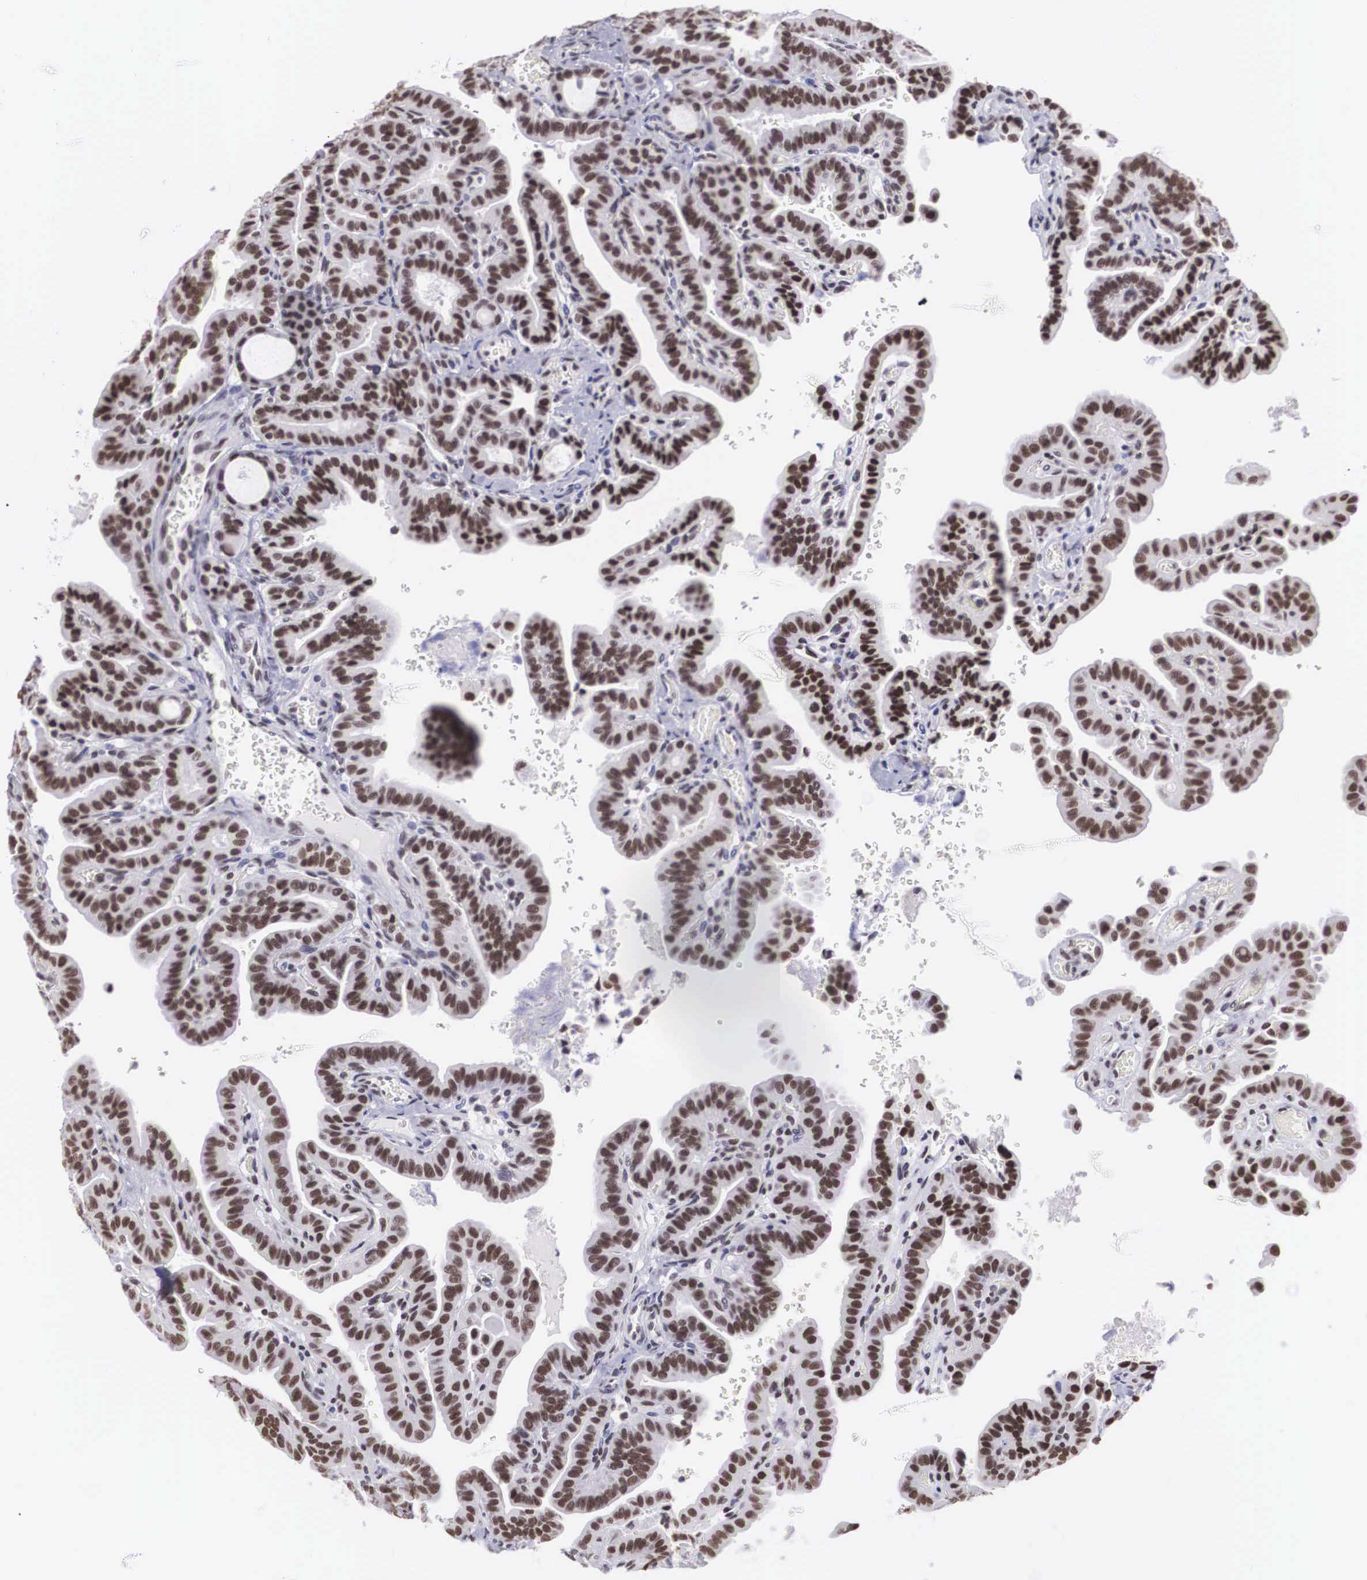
{"staining": {"intensity": "moderate", "quantity": ">75%", "location": "nuclear"}, "tissue": "thyroid cancer", "cell_type": "Tumor cells", "image_type": "cancer", "snomed": [{"axis": "morphology", "description": "Papillary adenocarcinoma, NOS"}, {"axis": "topography", "description": "Thyroid gland"}], "caption": "Thyroid cancer tissue shows moderate nuclear staining in about >75% of tumor cells", "gene": "CSTF2", "patient": {"sex": "male", "age": 87}}